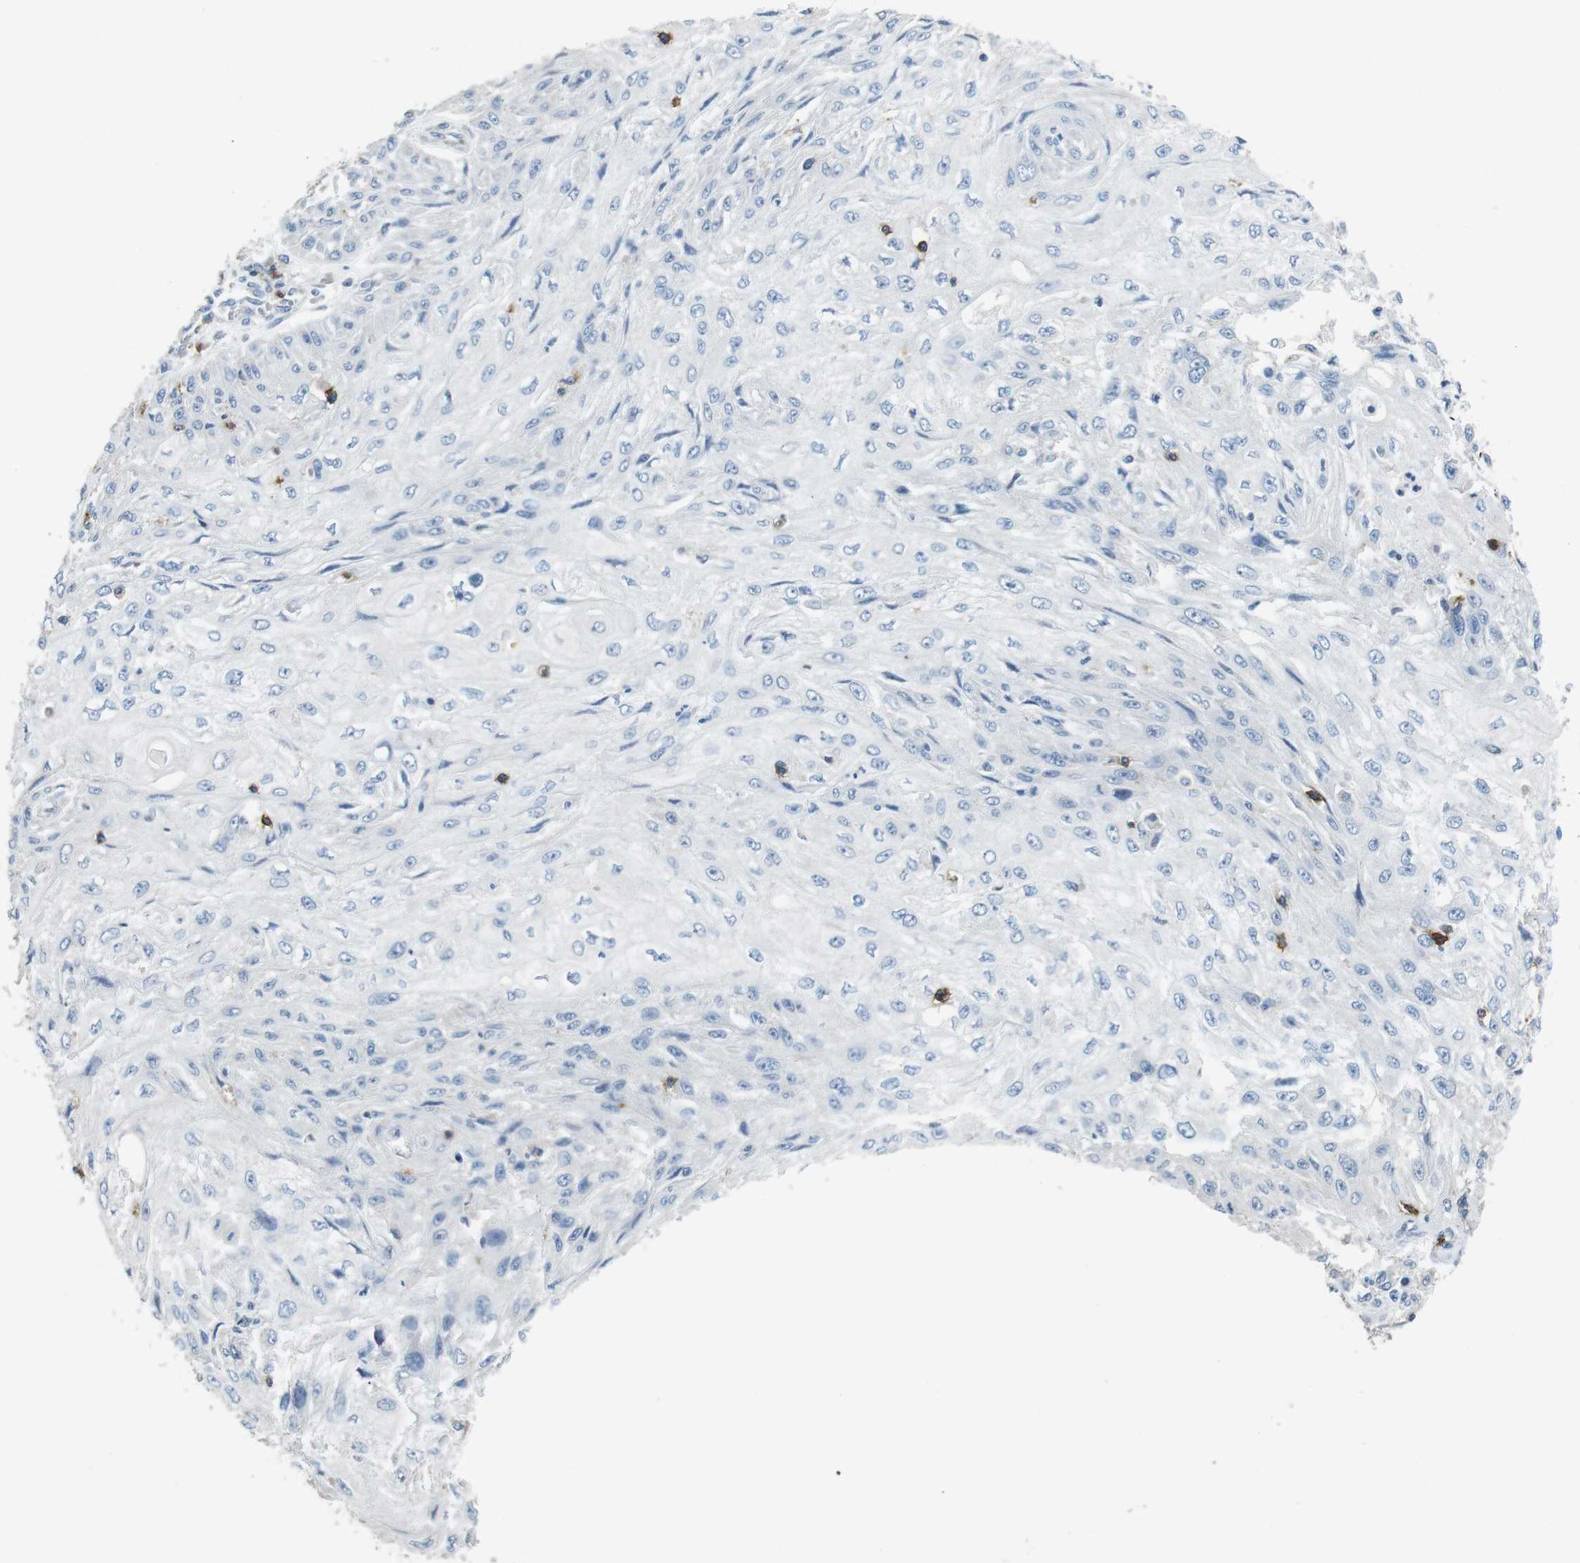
{"staining": {"intensity": "negative", "quantity": "none", "location": "none"}, "tissue": "skin cancer", "cell_type": "Tumor cells", "image_type": "cancer", "snomed": [{"axis": "morphology", "description": "Squamous cell carcinoma, NOS"}, {"axis": "topography", "description": "Skin"}], "caption": "Image shows no significant protein positivity in tumor cells of skin squamous cell carcinoma.", "gene": "CD6", "patient": {"sex": "male", "age": 75}}